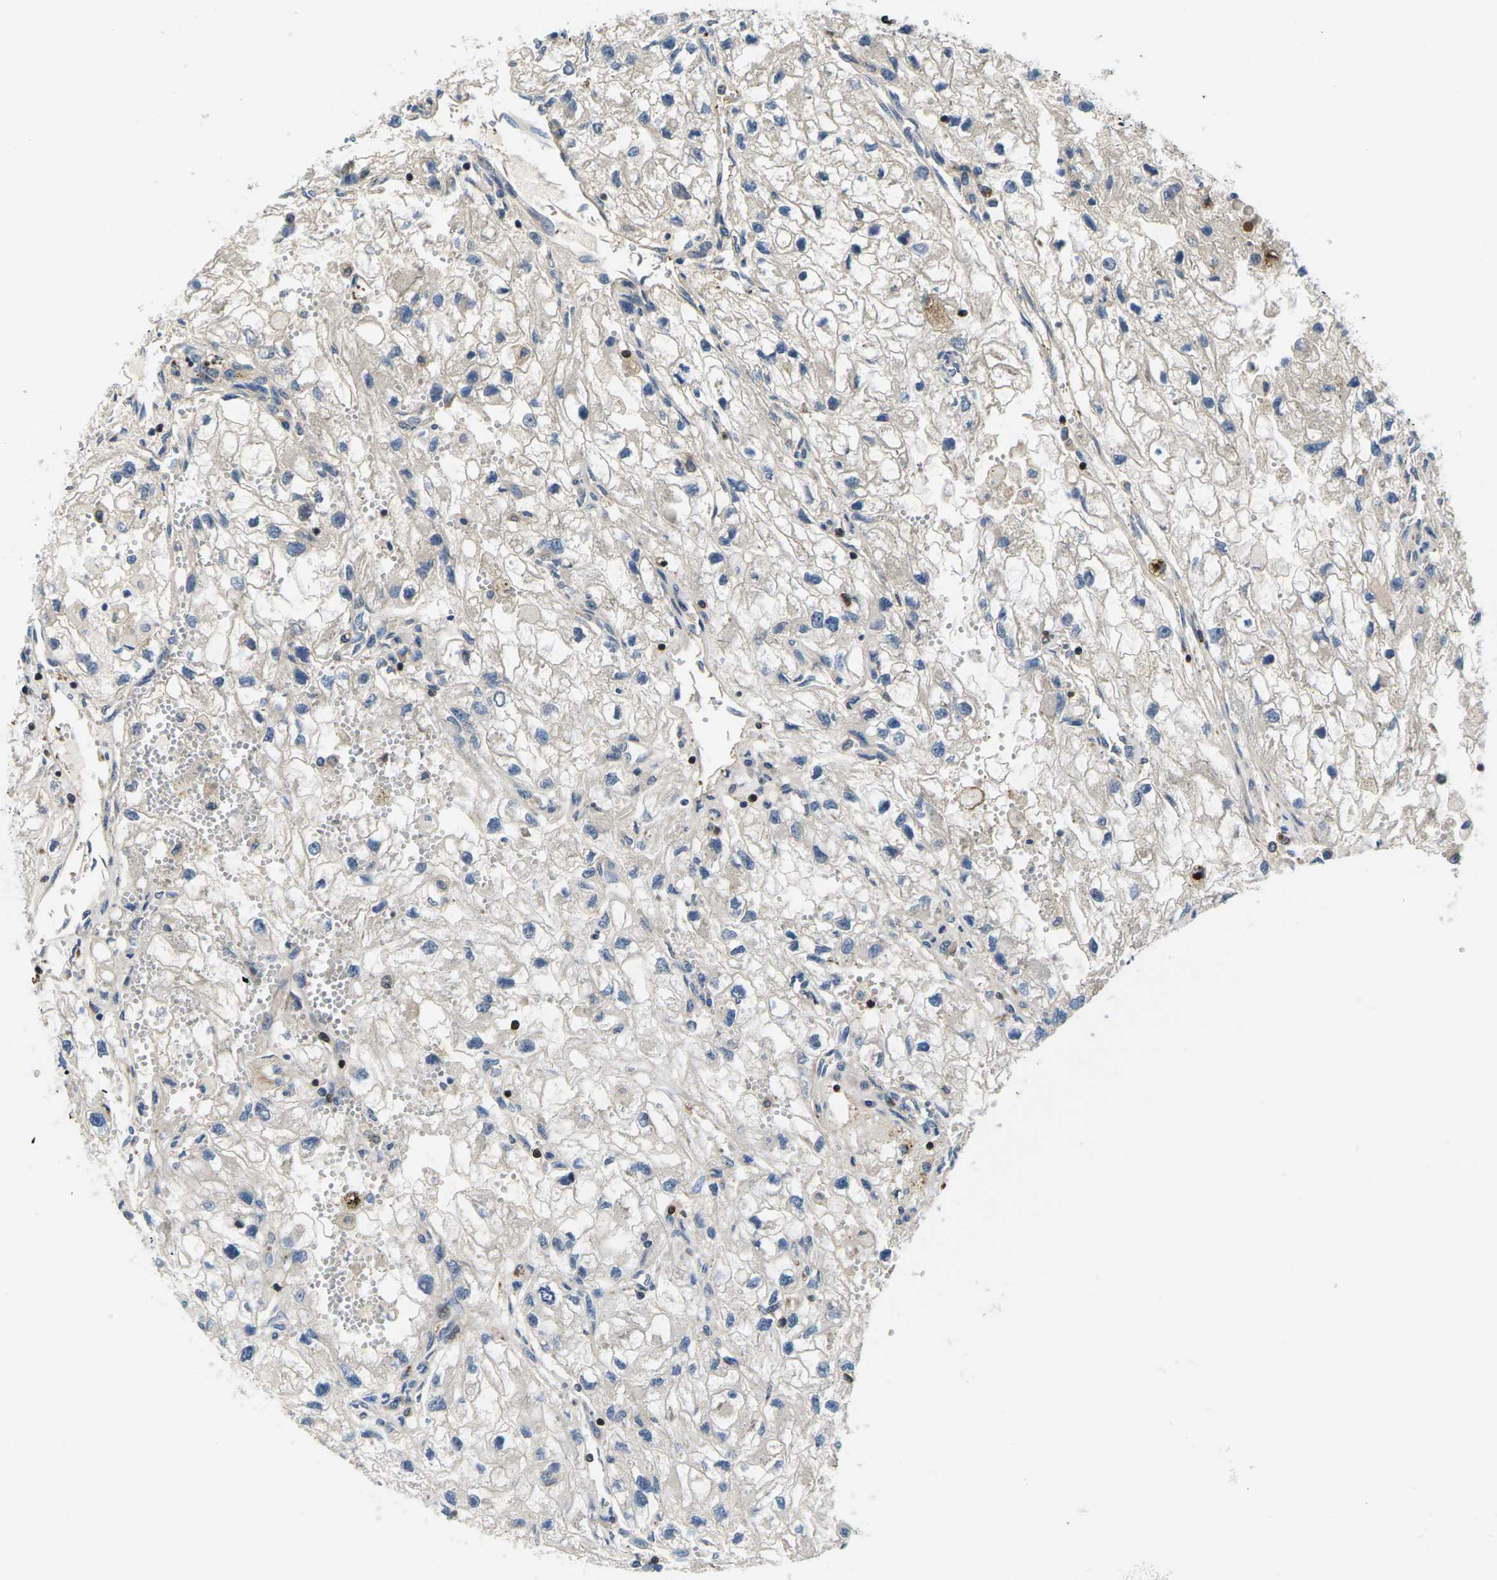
{"staining": {"intensity": "negative", "quantity": "none", "location": "none"}, "tissue": "renal cancer", "cell_type": "Tumor cells", "image_type": "cancer", "snomed": [{"axis": "morphology", "description": "Adenocarcinoma, NOS"}, {"axis": "topography", "description": "Kidney"}], "caption": "Tumor cells are negative for protein expression in human adenocarcinoma (renal).", "gene": "PLCE1", "patient": {"sex": "female", "age": 70}}